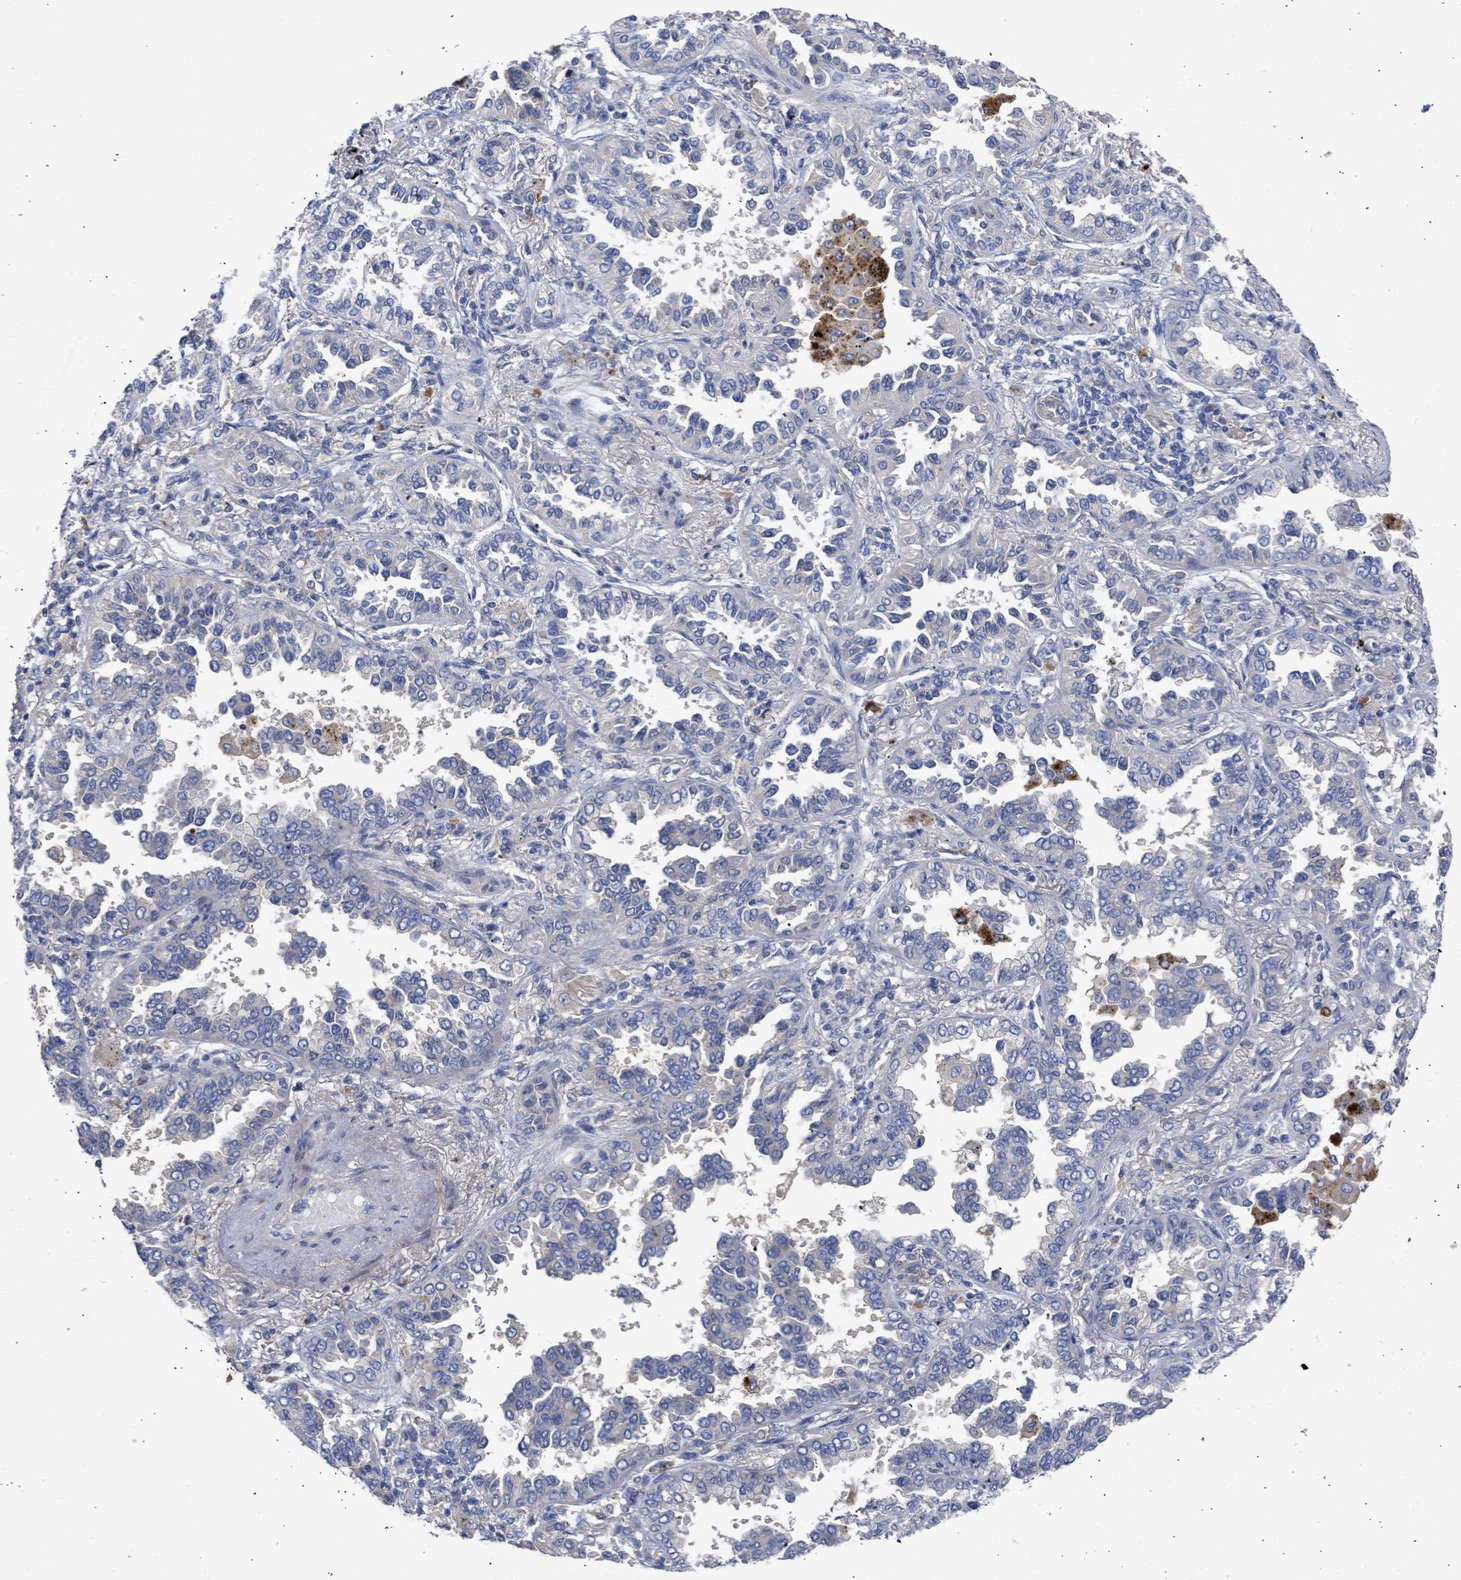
{"staining": {"intensity": "negative", "quantity": "none", "location": "none"}, "tissue": "lung cancer", "cell_type": "Tumor cells", "image_type": "cancer", "snomed": [{"axis": "morphology", "description": "Normal tissue, NOS"}, {"axis": "morphology", "description": "Adenocarcinoma, NOS"}, {"axis": "topography", "description": "Lung"}], "caption": "Photomicrograph shows no protein staining in tumor cells of lung cancer (adenocarcinoma) tissue.", "gene": "ARHGEF4", "patient": {"sex": "male", "age": 59}}